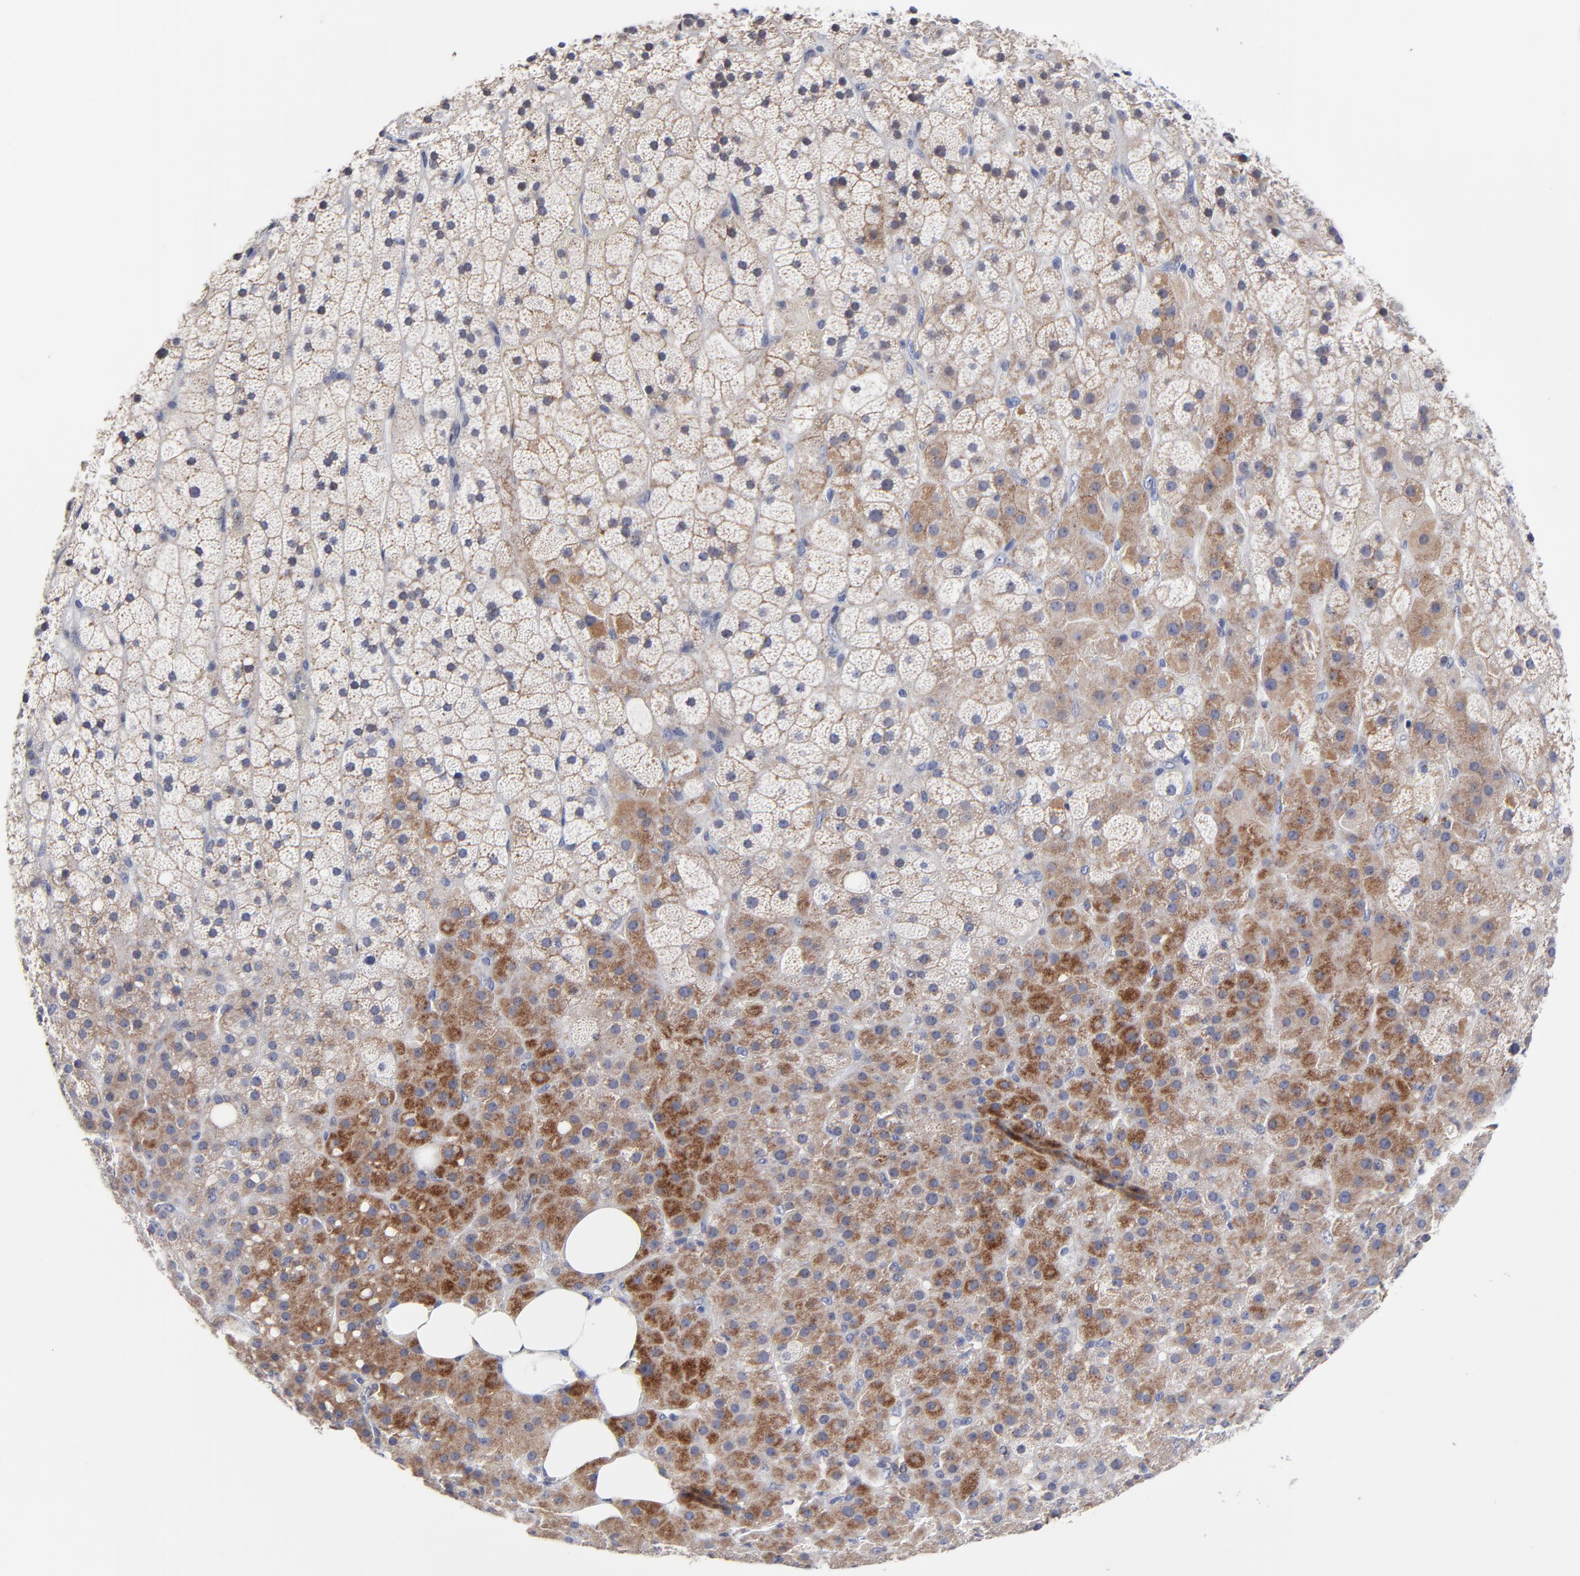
{"staining": {"intensity": "moderate", "quantity": "25%-75%", "location": "cytoplasmic/membranous"}, "tissue": "adrenal gland", "cell_type": "Glandular cells", "image_type": "normal", "snomed": [{"axis": "morphology", "description": "Normal tissue, NOS"}, {"axis": "topography", "description": "Adrenal gland"}], "caption": "Brown immunohistochemical staining in normal adrenal gland shows moderate cytoplasmic/membranous expression in about 25%-75% of glandular cells.", "gene": "CXADR", "patient": {"sex": "male", "age": 35}}